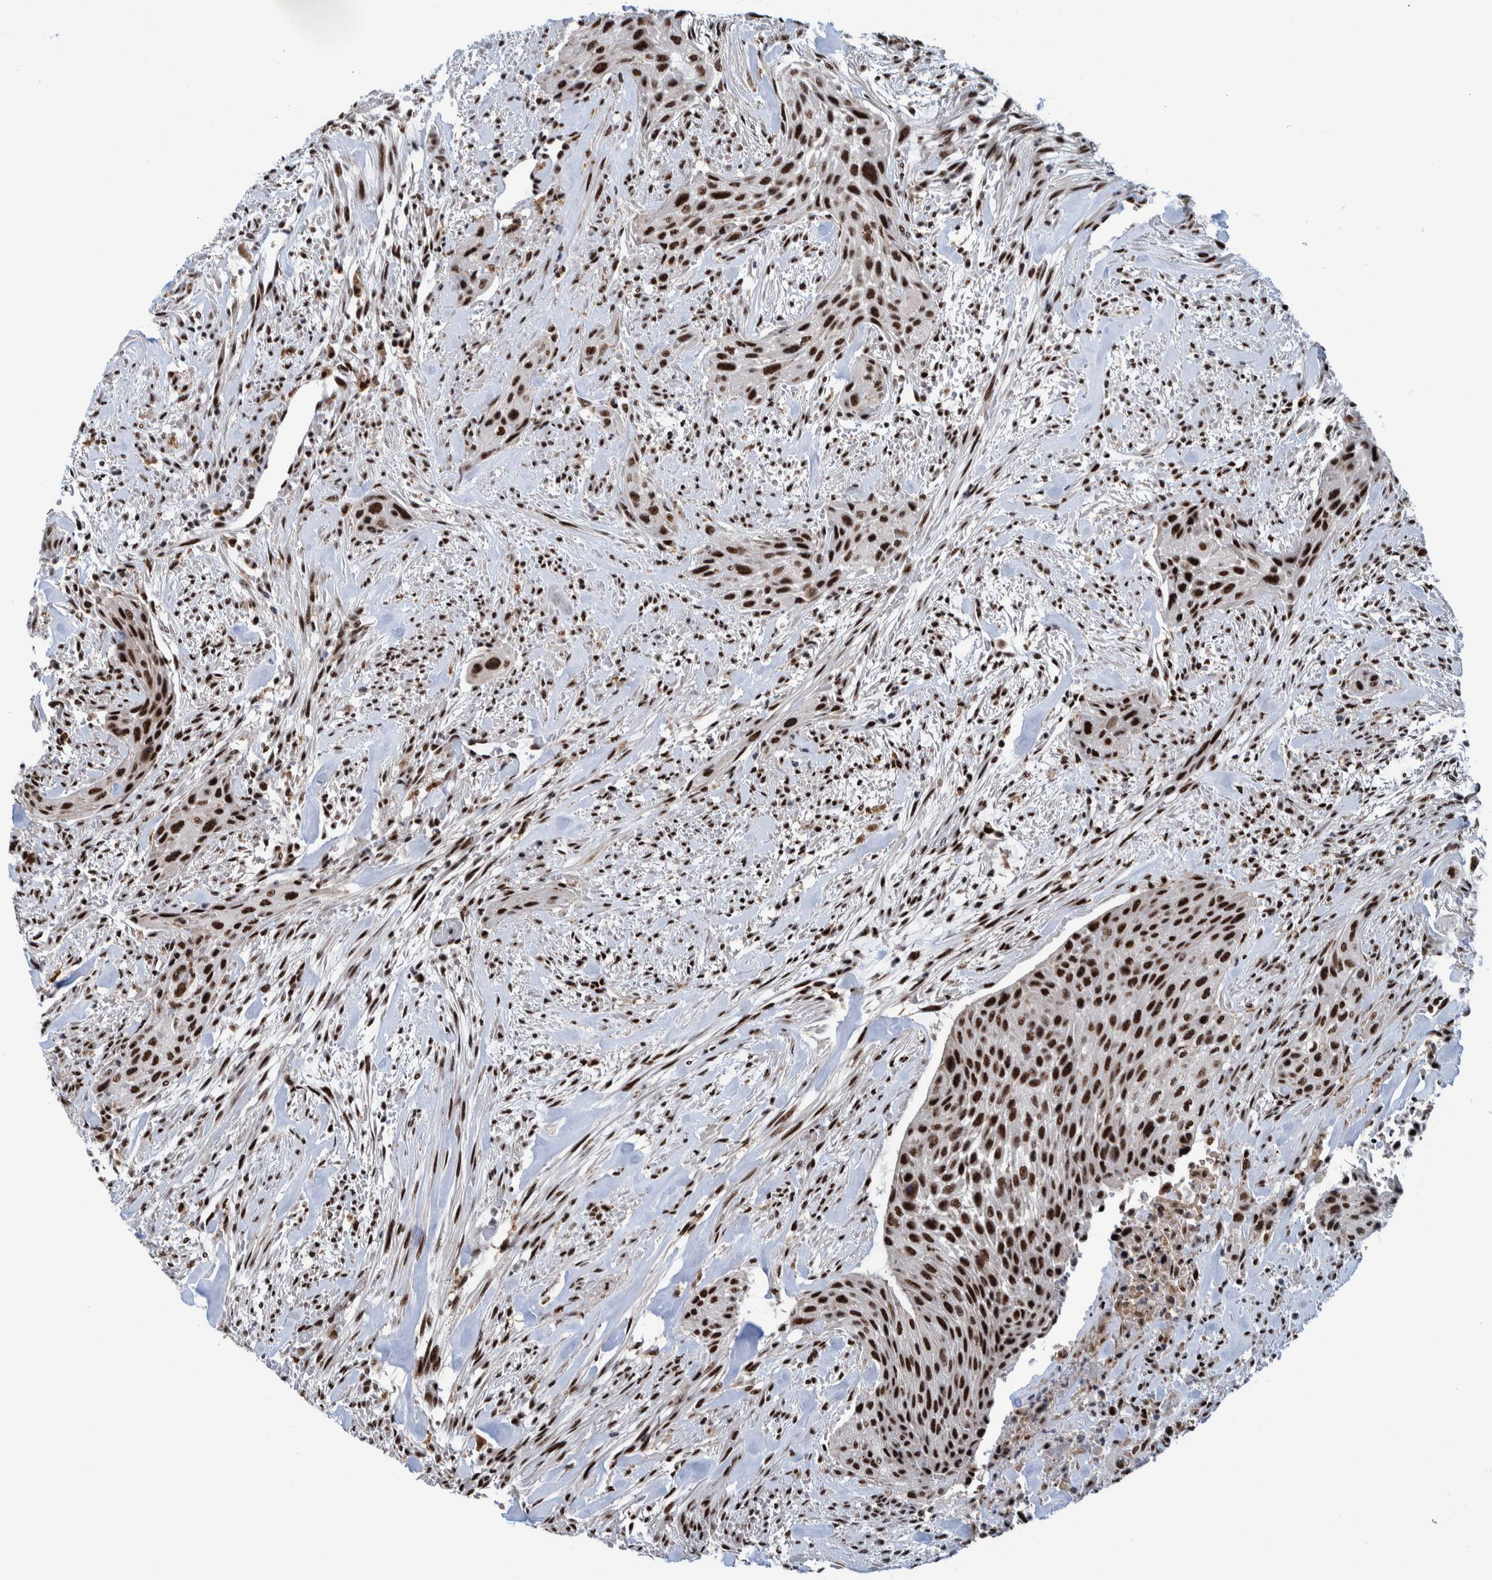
{"staining": {"intensity": "strong", "quantity": ">75%", "location": "nuclear"}, "tissue": "urothelial cancer", "cell_type": "Tumor cells", "image_type": "cancer", "snomed": [{"axis": "morphology", "description": "Urothelial carcinoma, Low grade"}, {"axis": "morphology", "description": "Urothelial carcinoma, High grade"}, {"axis": "topography", "description": "Urinary bladder"}], "caption": "A histopathology image showing strong nuclear positivity in approximately >75% of tumor cells in urothelial carcinoma (low-grade), as visualized by brown immunohistochemical staining.", "gene": "EFTUD2", "patient": {"sex": "male", "age": 35}}